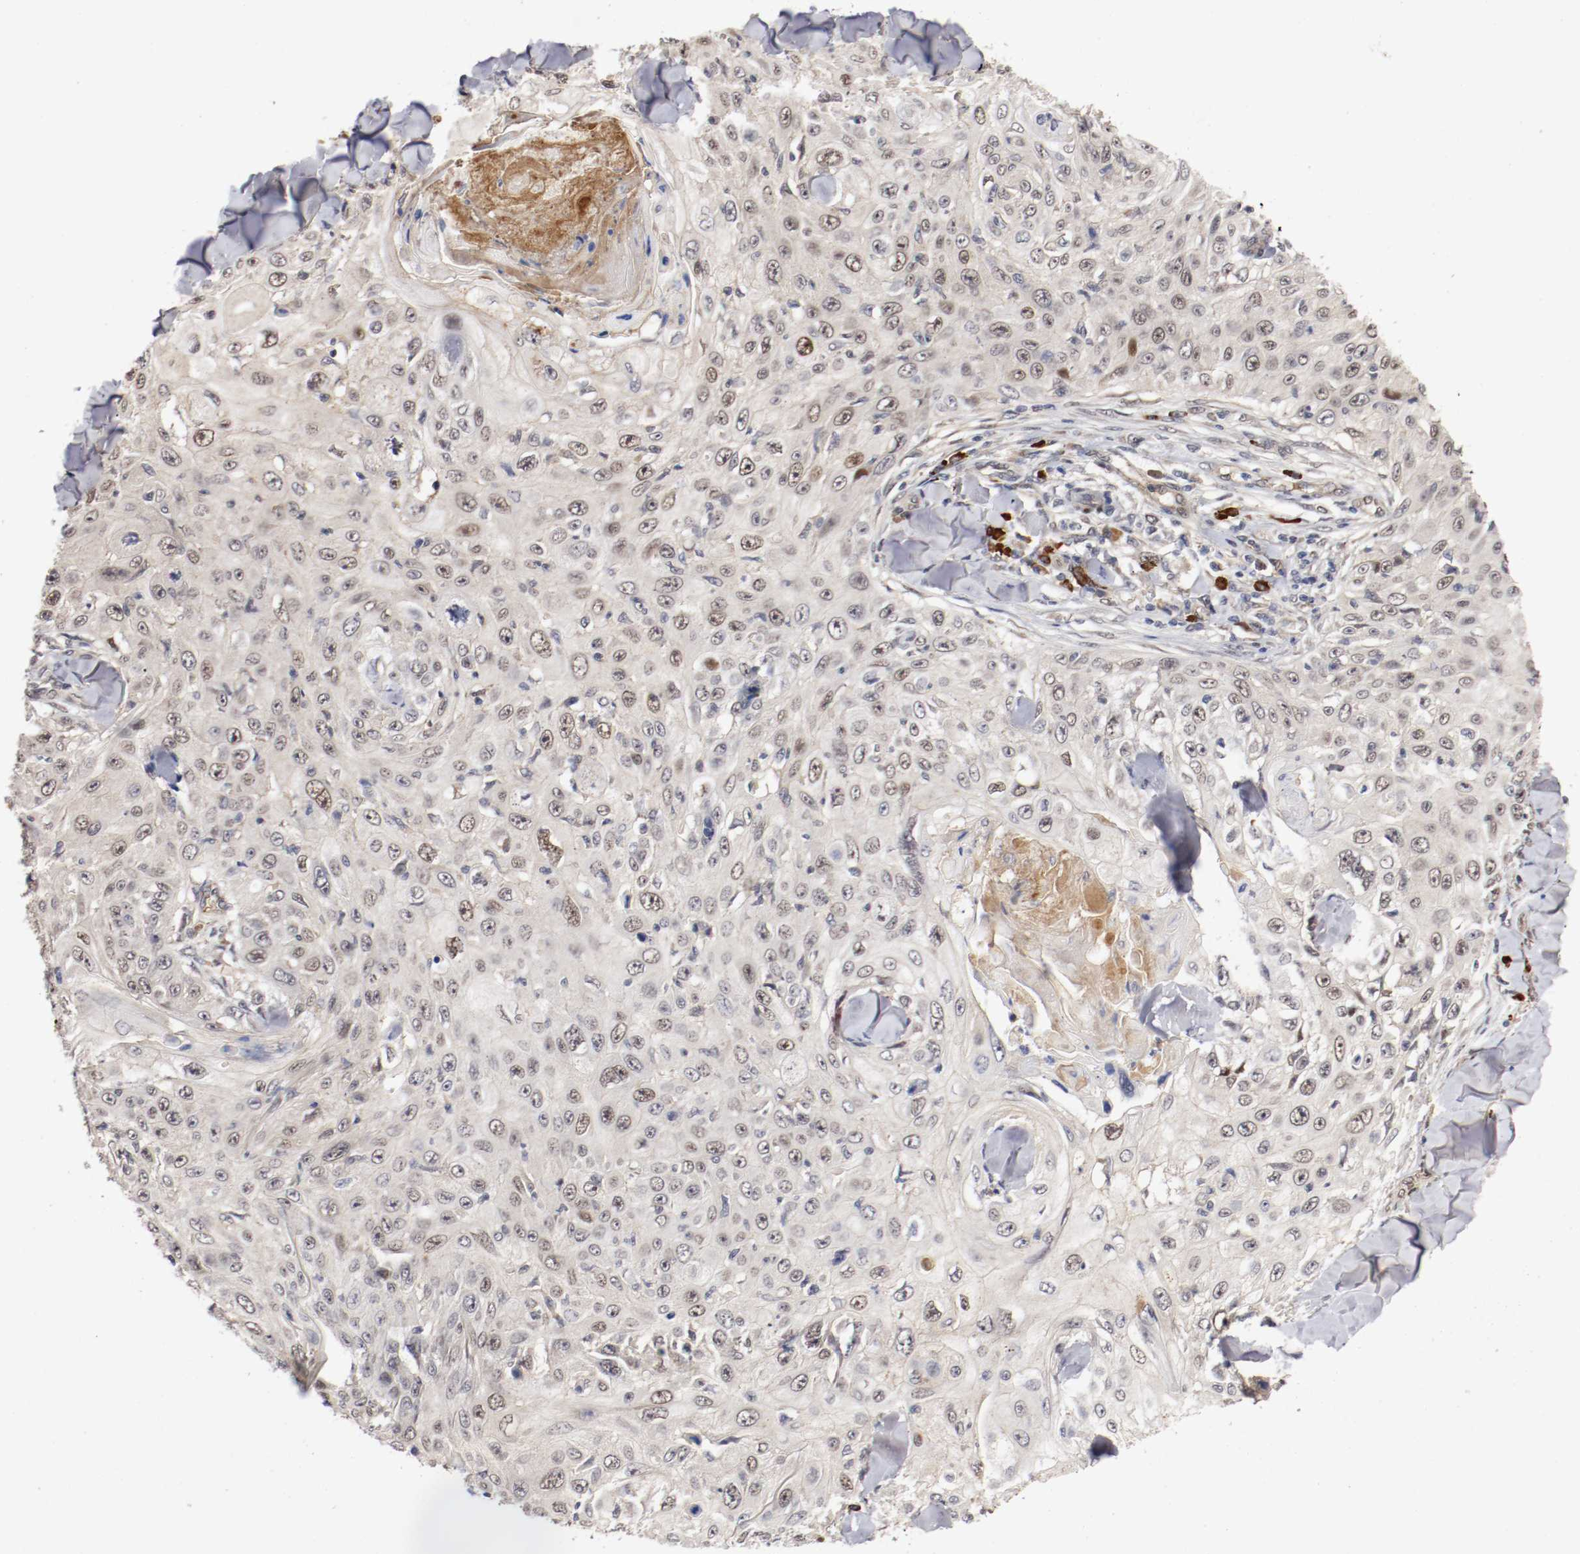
{"staining": {"intensity": "weak", "quantity": "25%-75%", "location": "nuclear"}, "tissue": "skin cancer", "cell_type": "Tumor cells", "image_type": "cancer", "snomed": [{"axis": "morphology", "description": "Squamous cell carcinoma, NOS"}, {"axis": "topography", "description": "Skin"}], "caption": "Immunohistochemical staining of human skin cancer exhibits low levels of weak nuclear expression in approximately 25%-75% of tumor cells.", "gene": "DNMT3B", "patient": {"sex": "male", "age": 86}}